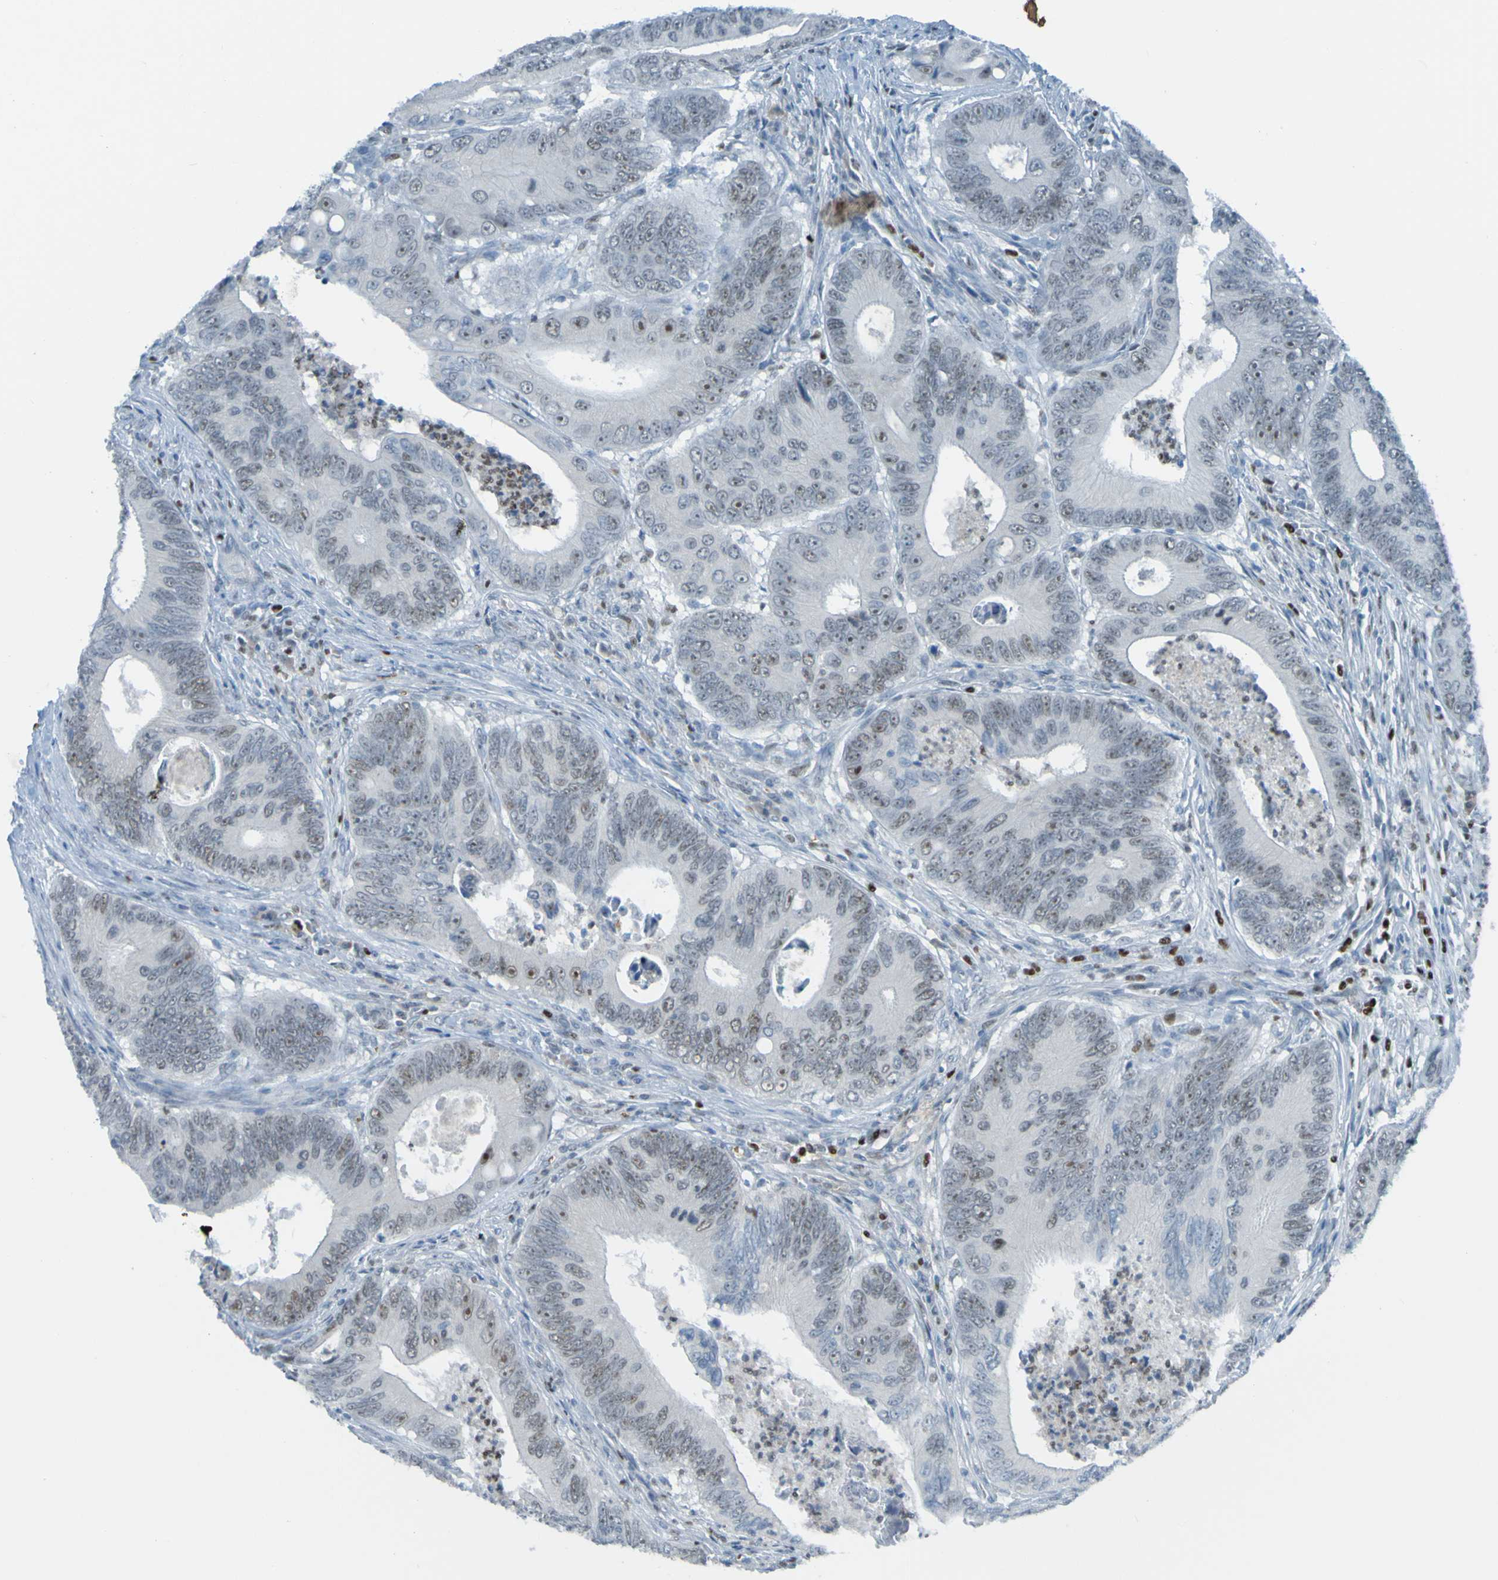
{"staining": {"intensity": "negative", "quantity": "none", "location": "none"}, "tissue": "colorectal cancer", "cell_type": "Tumor cells", "image_type": "cancer", "snomed": [{"axis": "morphology", "description": "Inflammation, NOS"}, {"axis": "morphology", "description": "Adenocarcinoma, NOS"}, {"axis": "topography", "description": "Colon"}], "caption": "An immunohistochemistry micrograph of colorectal adenocarcinoma is shown. There is no staining in tumor cells of colorectal adenocarcinoma.", "gene": "USP36", "patient": {"sex": "male", "age": 72}}